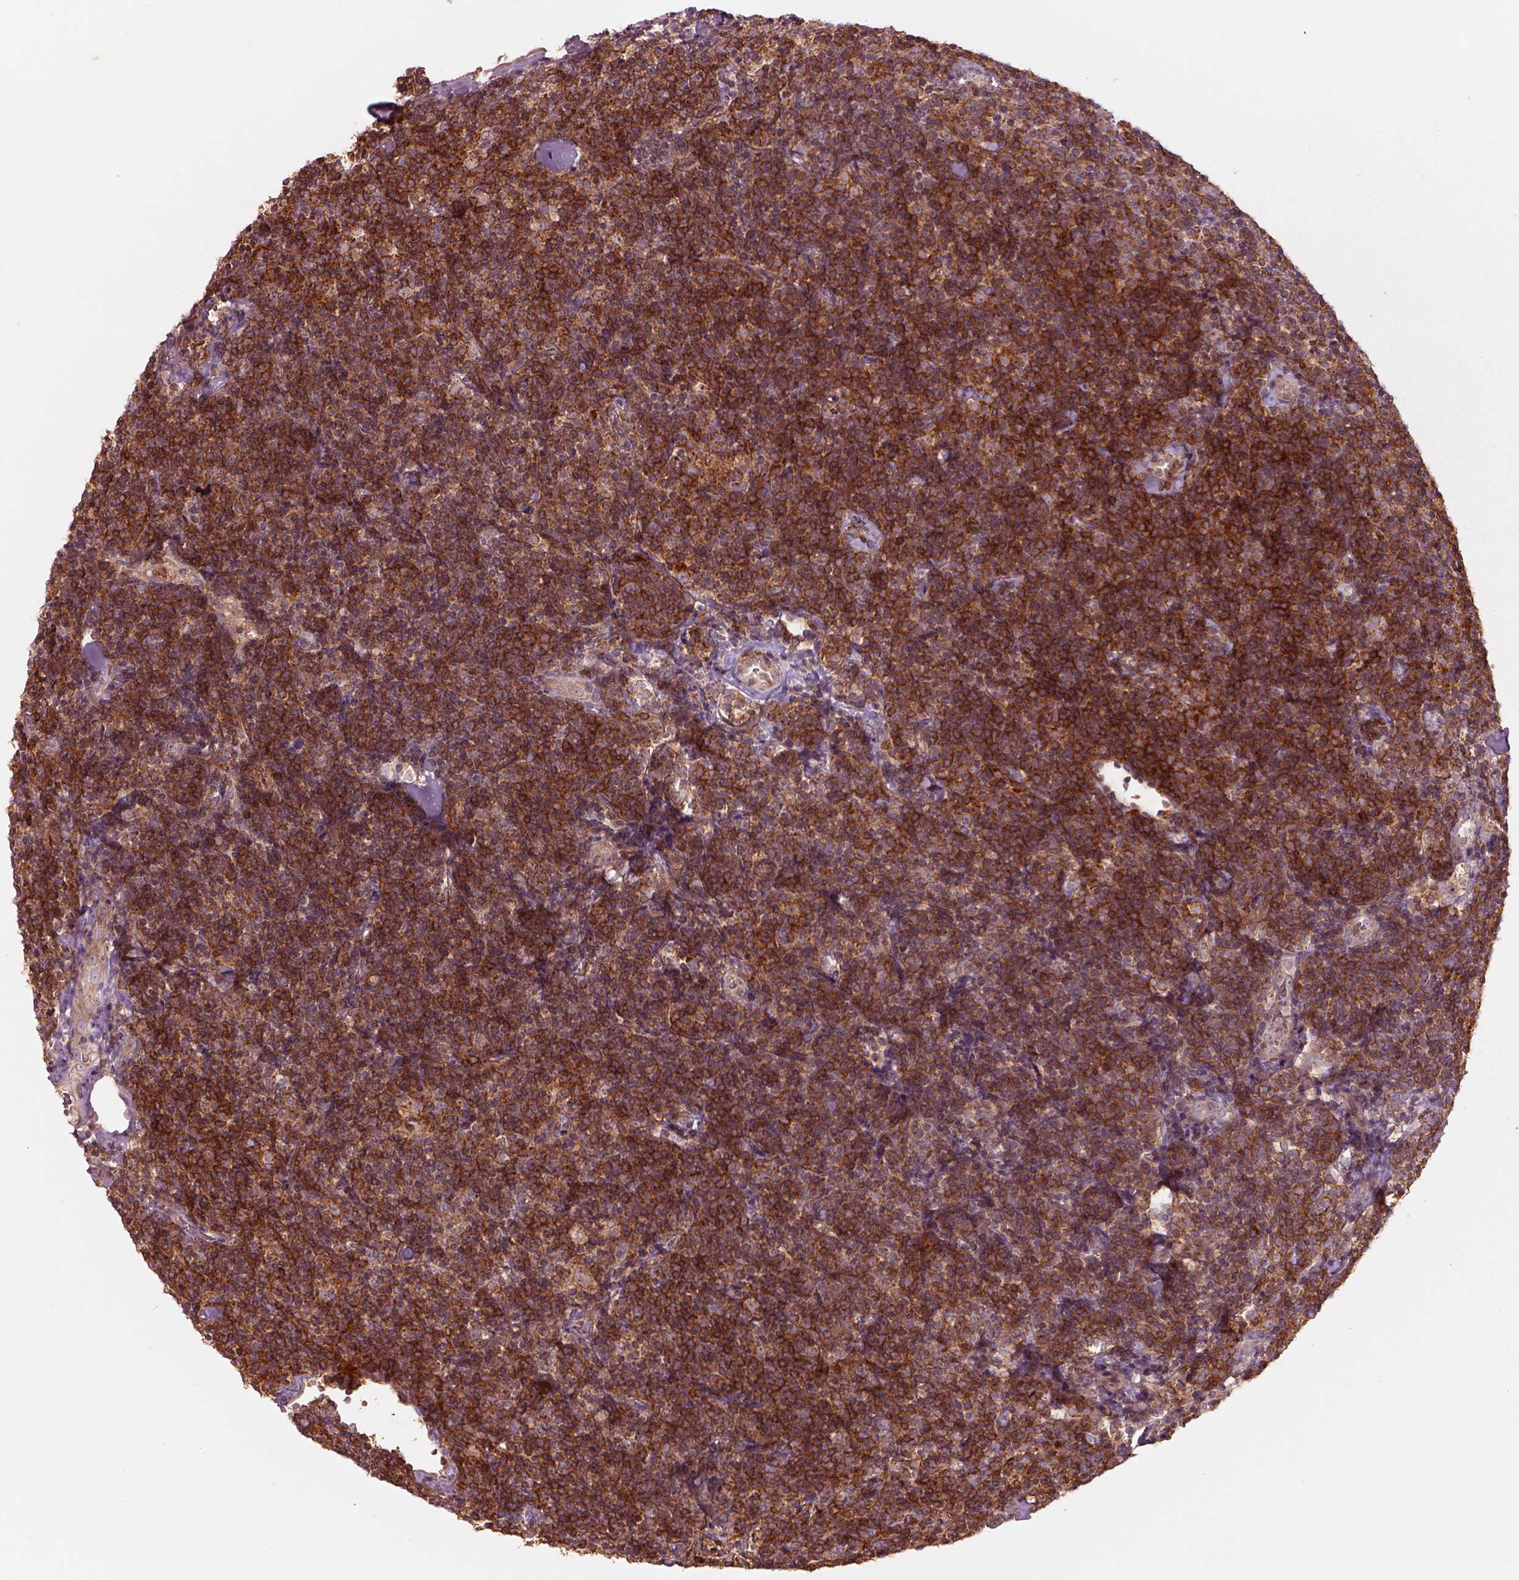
{"staining": {"intensity": "strong", "quantity": ">75%", "location": "cytoplasmic/membranous"}, "tissue": "lymphoma", "cell_type": "Tumor cells", "image_type": "cancer", "snomed": [{"axis": "morphology", "description": "Malignant lymphoma, non-Hodgkin's type, Low grade"}, {"axis": "topography", "description": "Lymph node"}], "caption": "This is a micrograph of immunohistochemistry staining of lymphoma, which shows strong staining in the cytoplasmic/membranous of tumor cells.", "gene": "SLC25A5", "patient": {"sex": "female", "age": 56}}